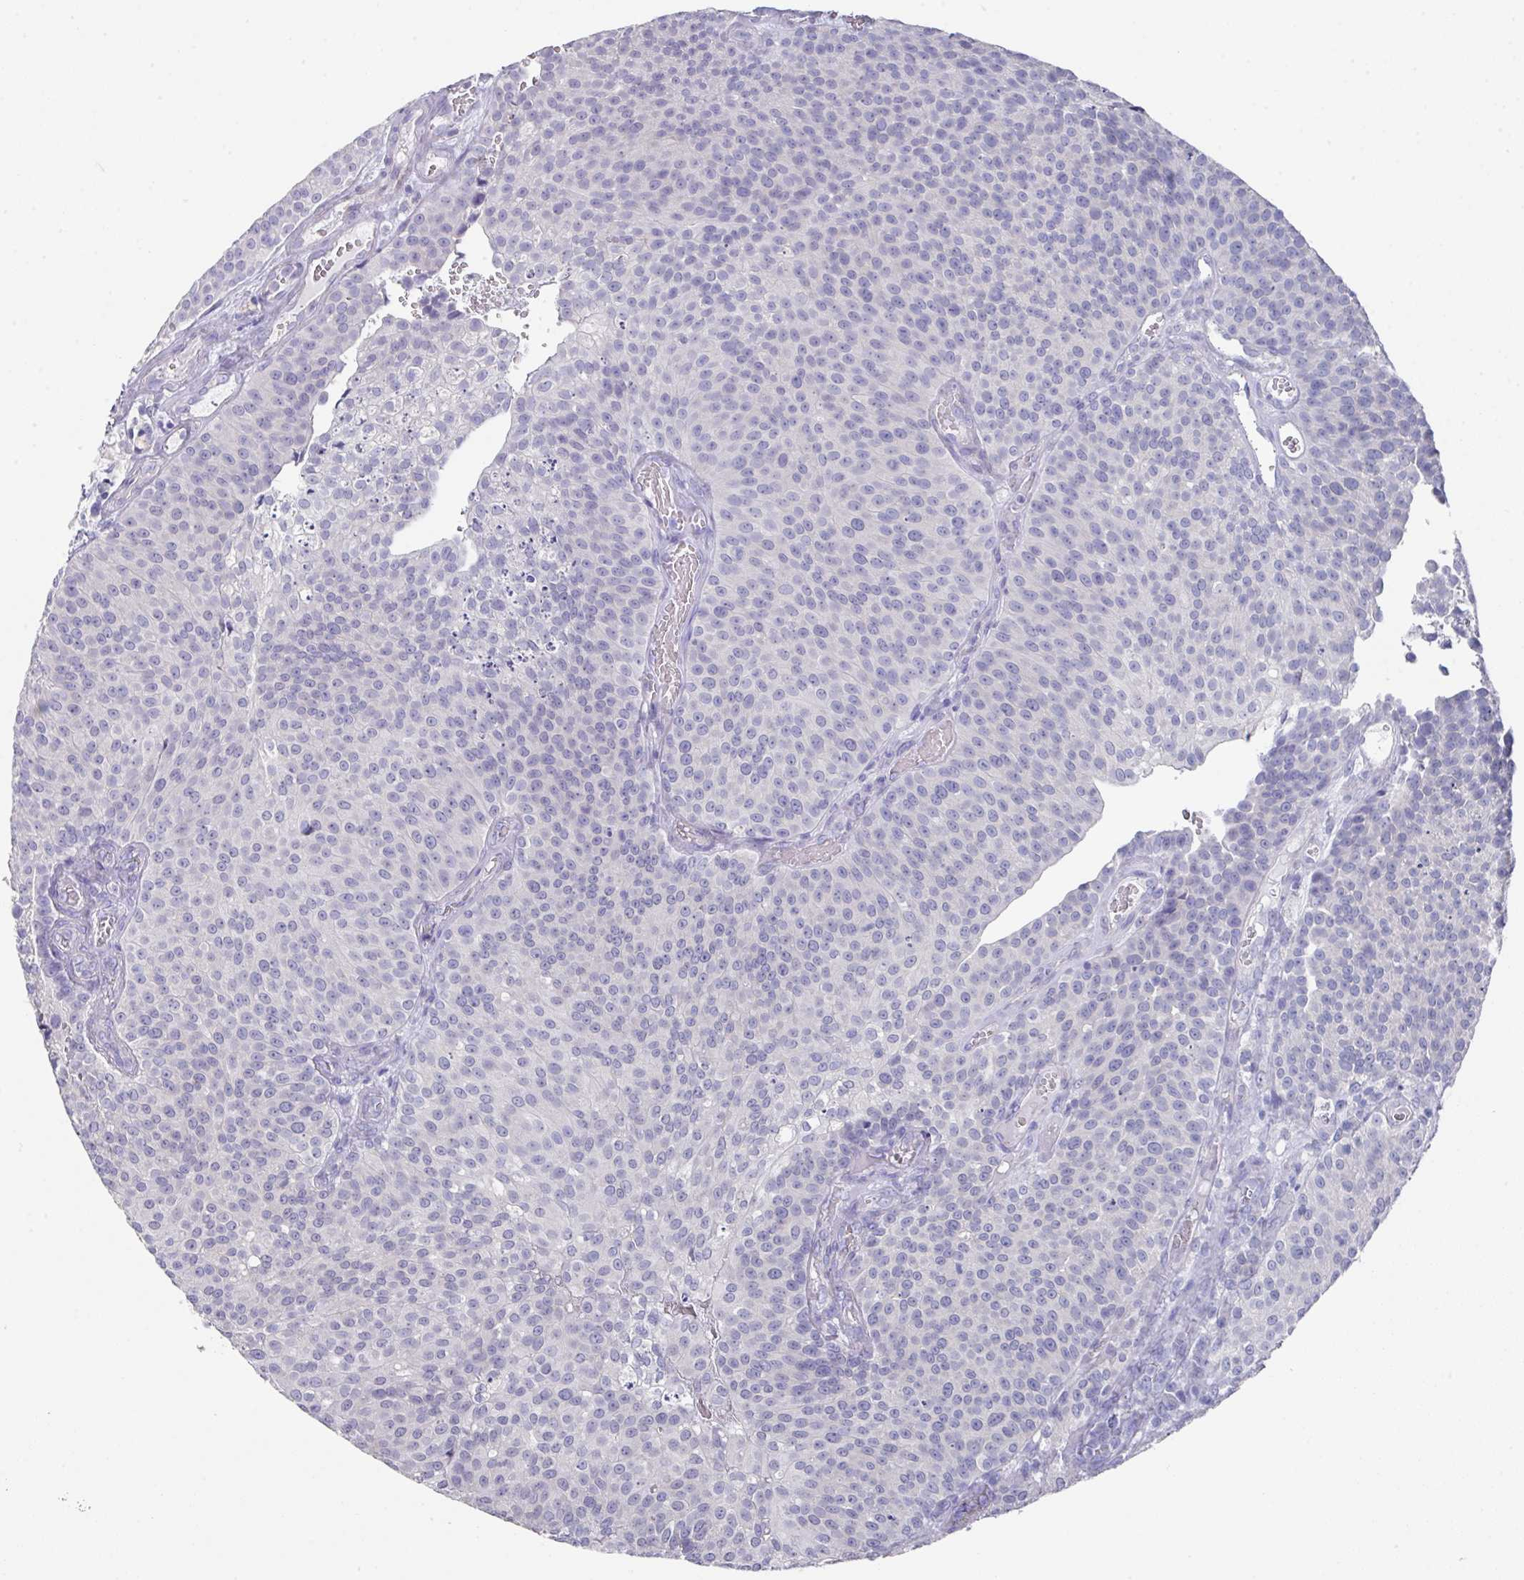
{"staining": {"intensity": "negative", "quantity": "none", "location": "none"}, "tissue": "urothelial cancer", "cell_type": "Tumor cells", "image_type": "cancer", "snomed": [{"axis": "morphology", "description": "Urothelial carcinoma, Low grade"}, {"axis": "topography", "description": "Urinary bladder"}], "caption": "The image displays no staining of tumor cells in urothelial carcinoma (low-grade).", "gene": "DAZL", "patient": {"sex": "female", "age": 79}}